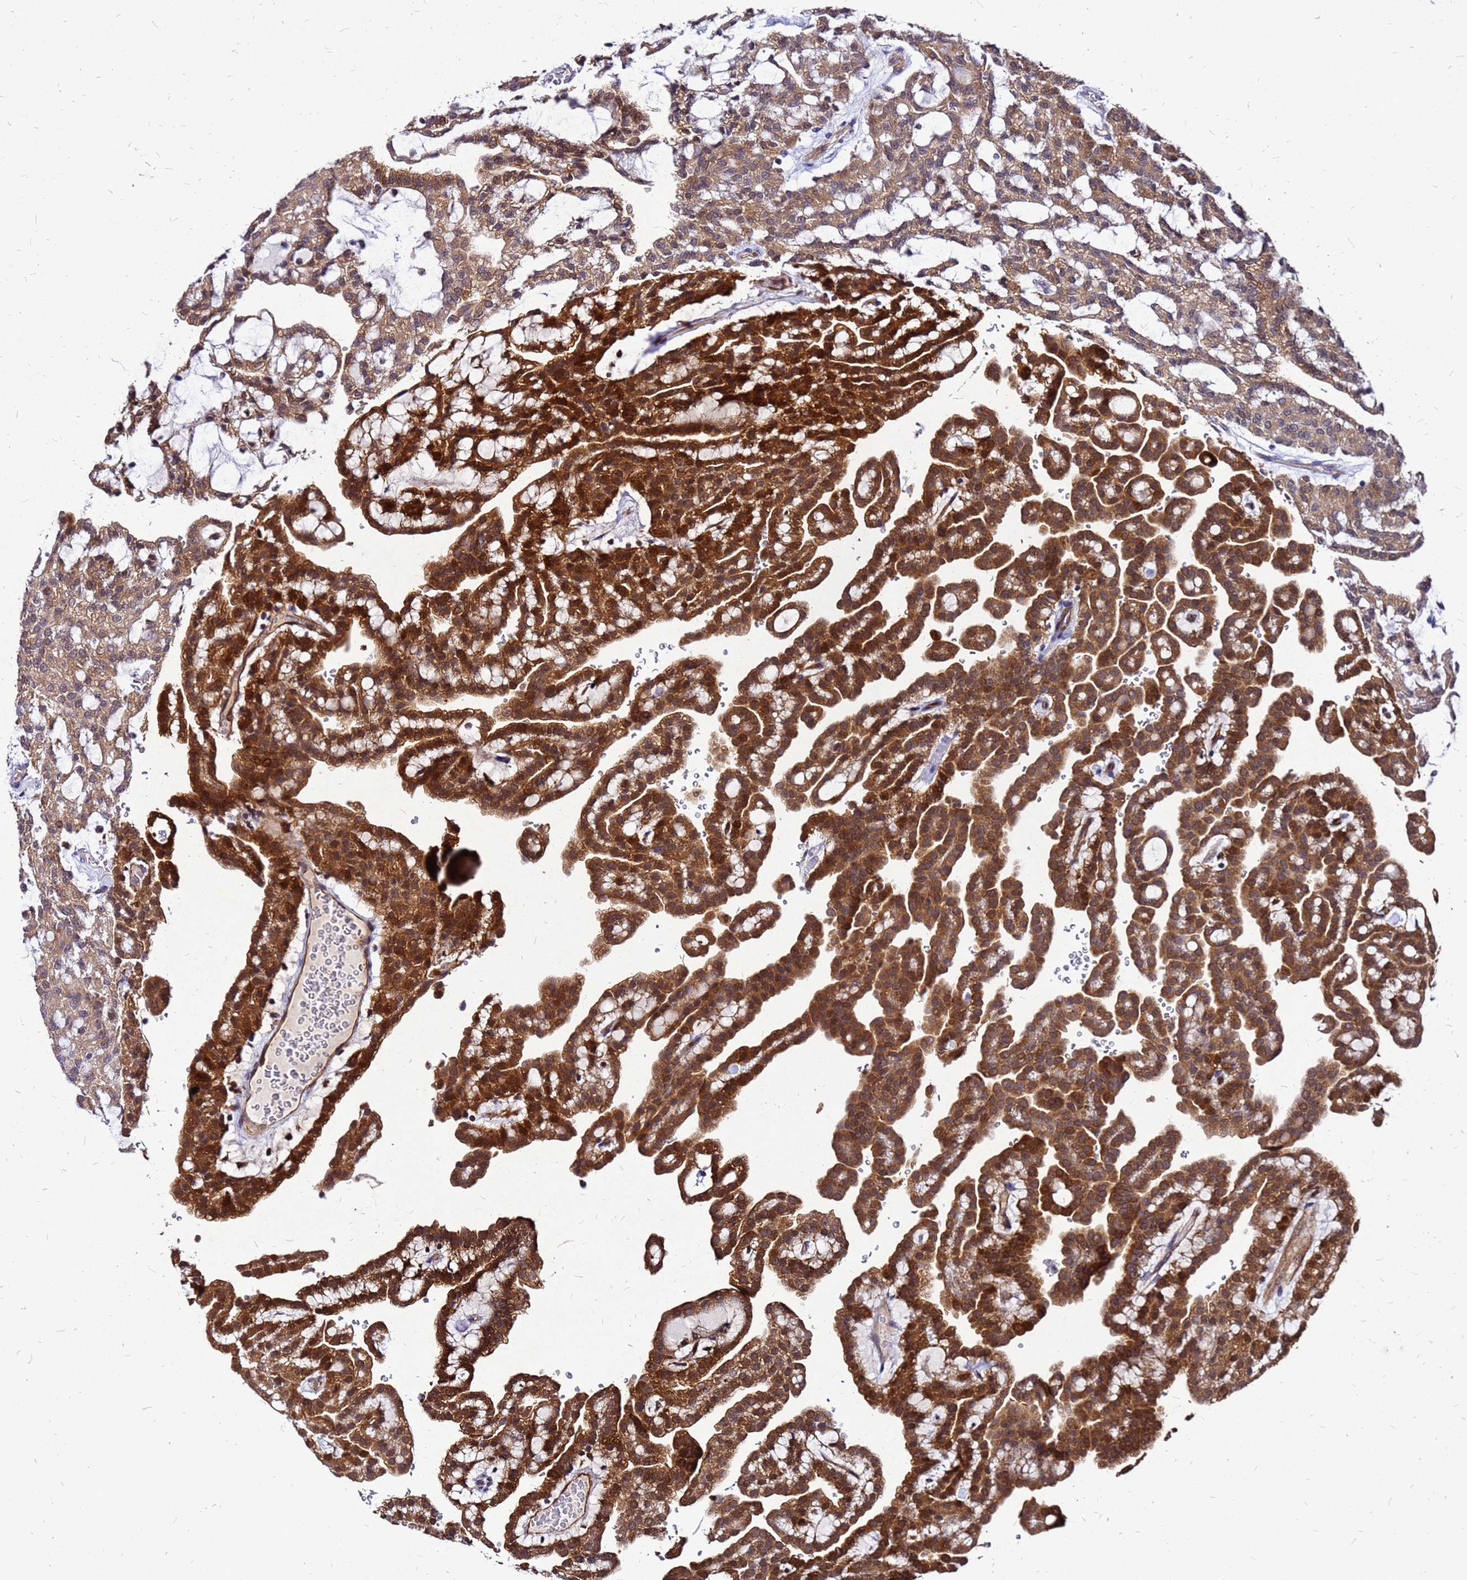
{"staining": {"intensity": "strong", "quantity": "25%-75%", "location": "cytoplasmic/membranous"}, "tissue": "renal cancer", "cell_type": "Tumor cells", "image_type": "cancer", "snomed": [{"axis": "morphology", "description": "Adenocarcinoma, NOS"}, {"axis": "topography", "description": "Kidney"}], "caption": "Immunohistochemical staining of adenocarcinoma (renal) shows strong cytoplasmic/membranous protein expression in about 25%-75% of tumor cells. Nuclei are stained in blue.", "gene": "DUSP23", "patient": {"sex": "male", "age": 63}}